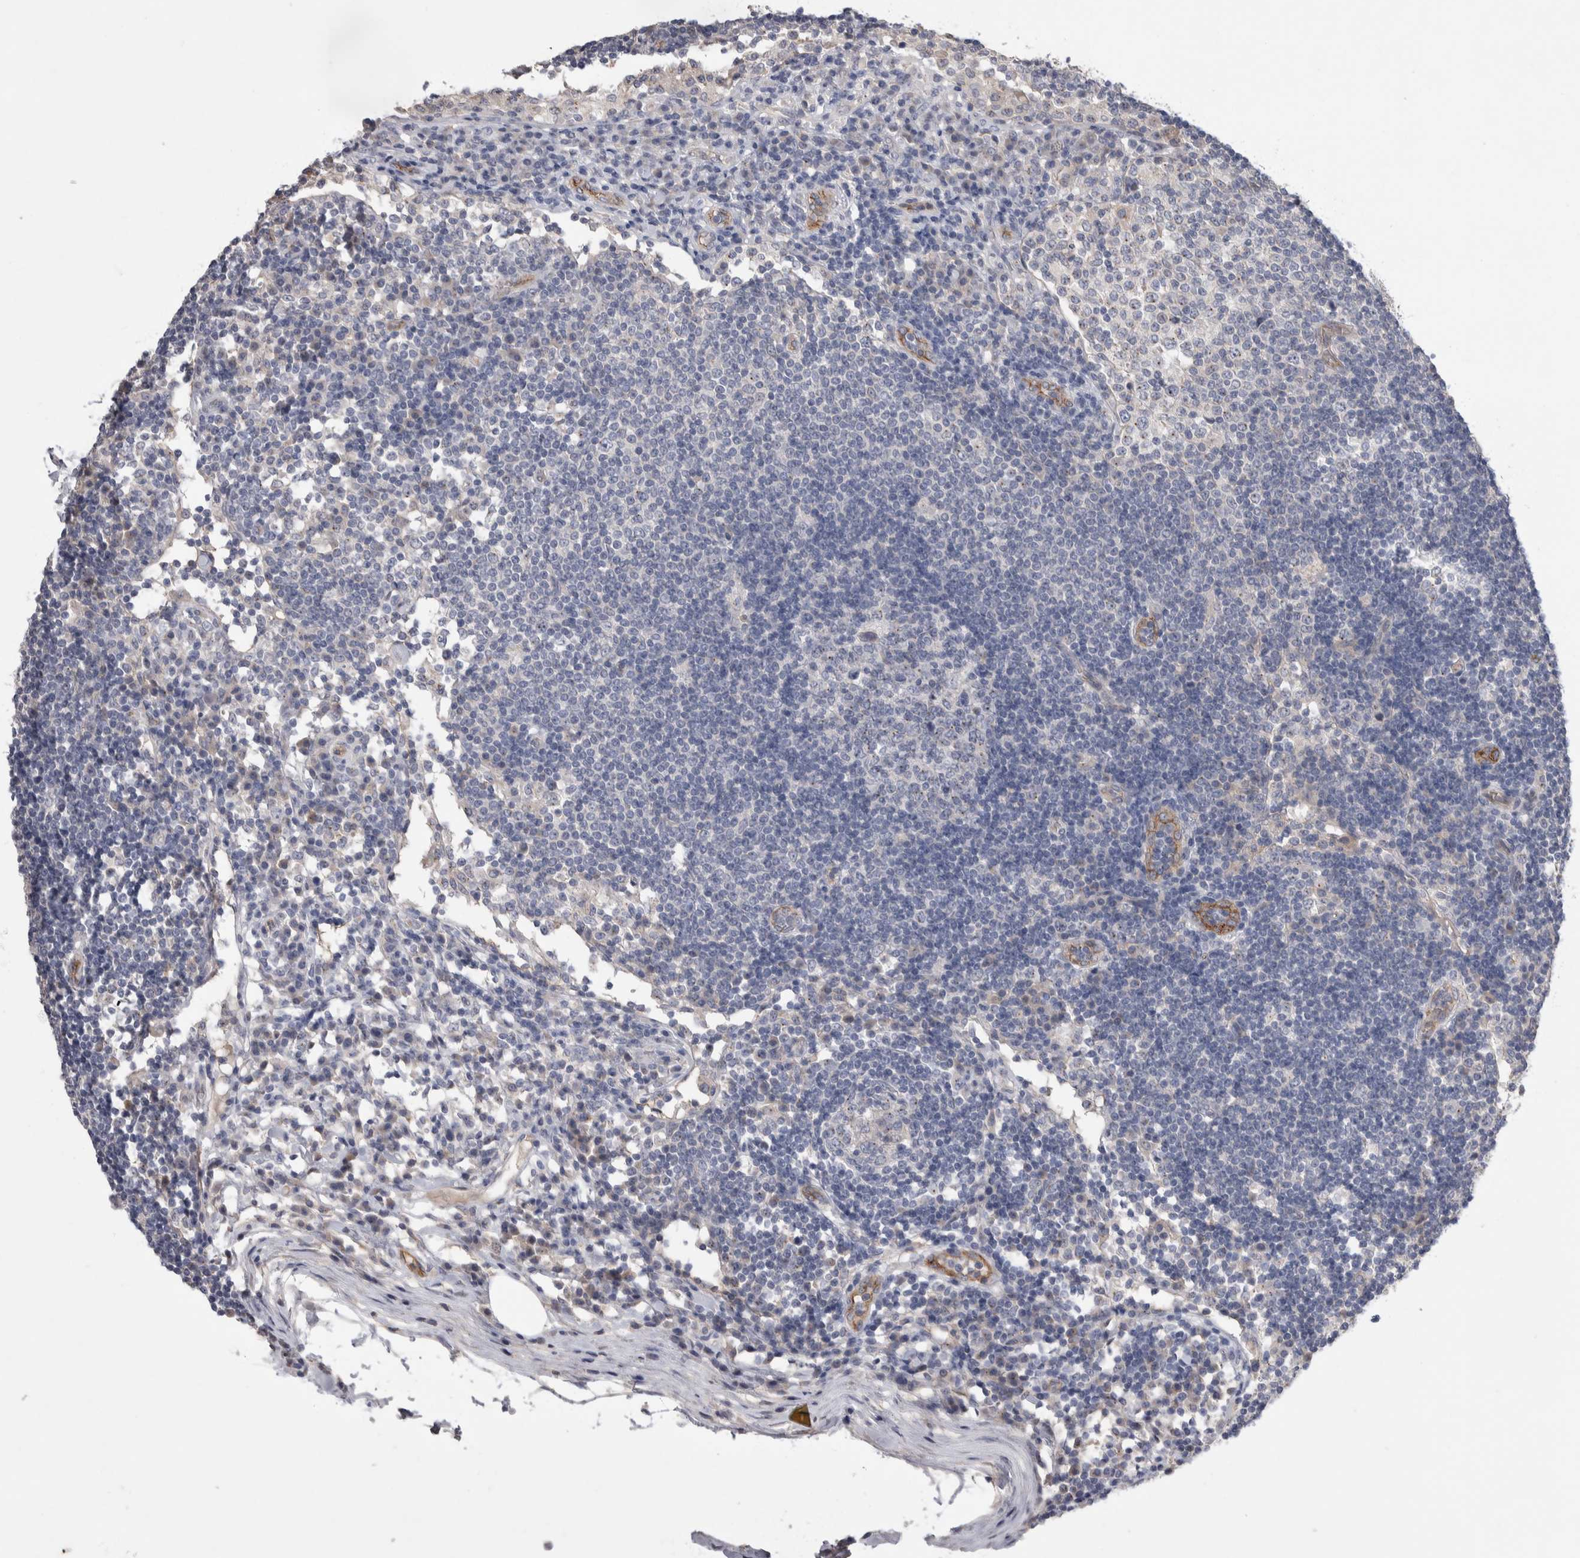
{"staining": {"intensity": "negative", "quantity": "none", "location": "none"}, "tissue": "lymph node", "cell_type": "Germinal center cells", "image_type": "normal", "snomed": [{"axis": "morphology", "description": "Normal tissue, NOS"}, {"axis": "topography", "description": "Lymph node"}], "caption": "High magnification brightfield microscopy of unremarkable lymph node stained with DAB (3,3'-diaminobenzidine) (brown) and counterstained with hematoxylin (blue): germinal center cells show no significant staining.", "gene": "CEP131", "patient": {"sex": "female", "age": 53}}